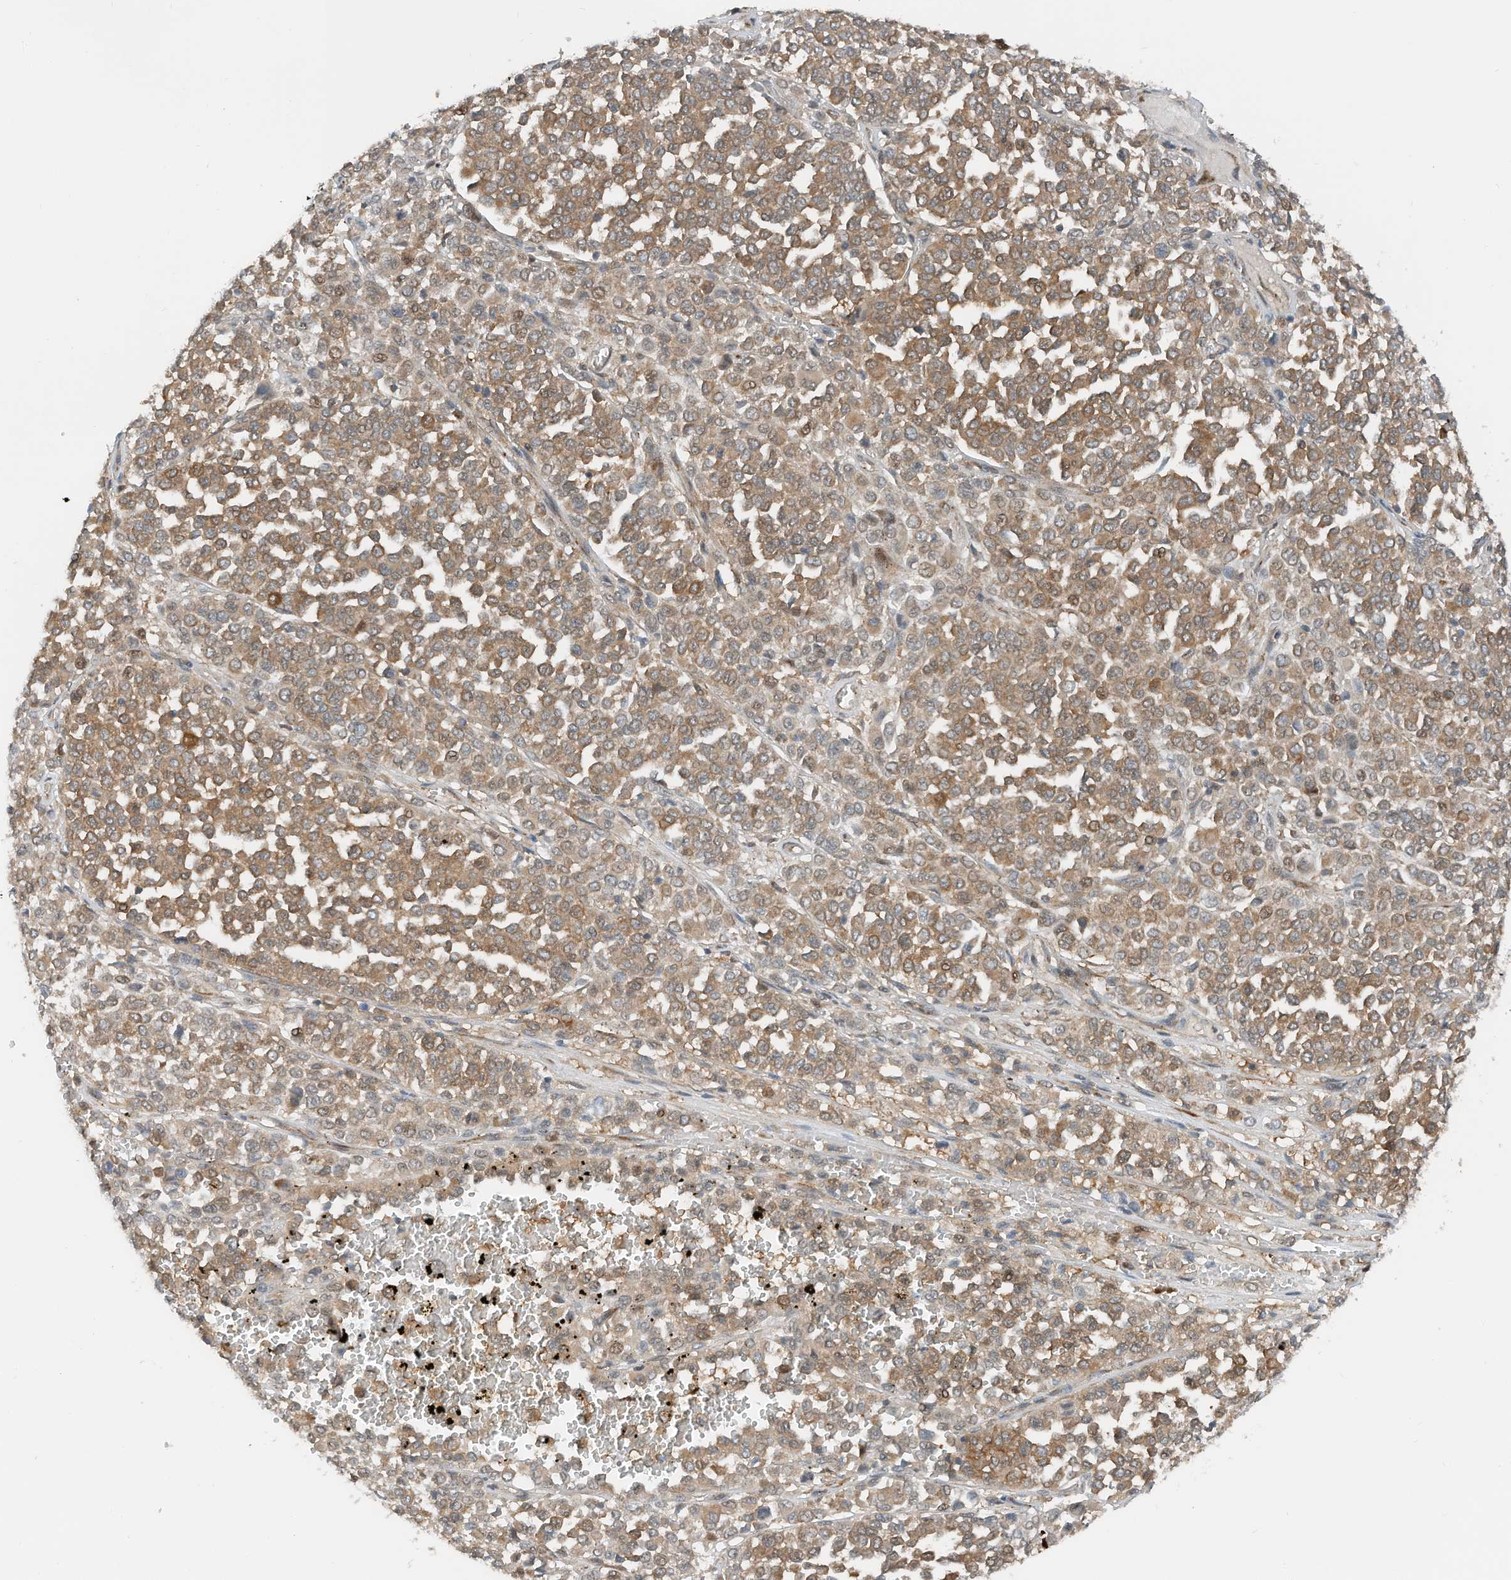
{"staining": {"intensity": "moderate", "quantity": ">75%", "location": "cytoplasmic/membranous,nuclear"}, "tissue": "melanoma", "cell_type": "Tumor cells", "image_type": "cancer", "snomed": [{"axis": "morphology", "description": "Malignant melanoma, Metastatic site"}, {"axis": "topography", "description": "Pancreas"}], "caption": "This is an image of immunohistochemistry (IHC) staining of melanoma, which shows moderate expression in the cytoplasmic/membranous and nuclear of tumor cells.", "gene": "RMND1", "patient": {"sex": "female", "age": 30}}